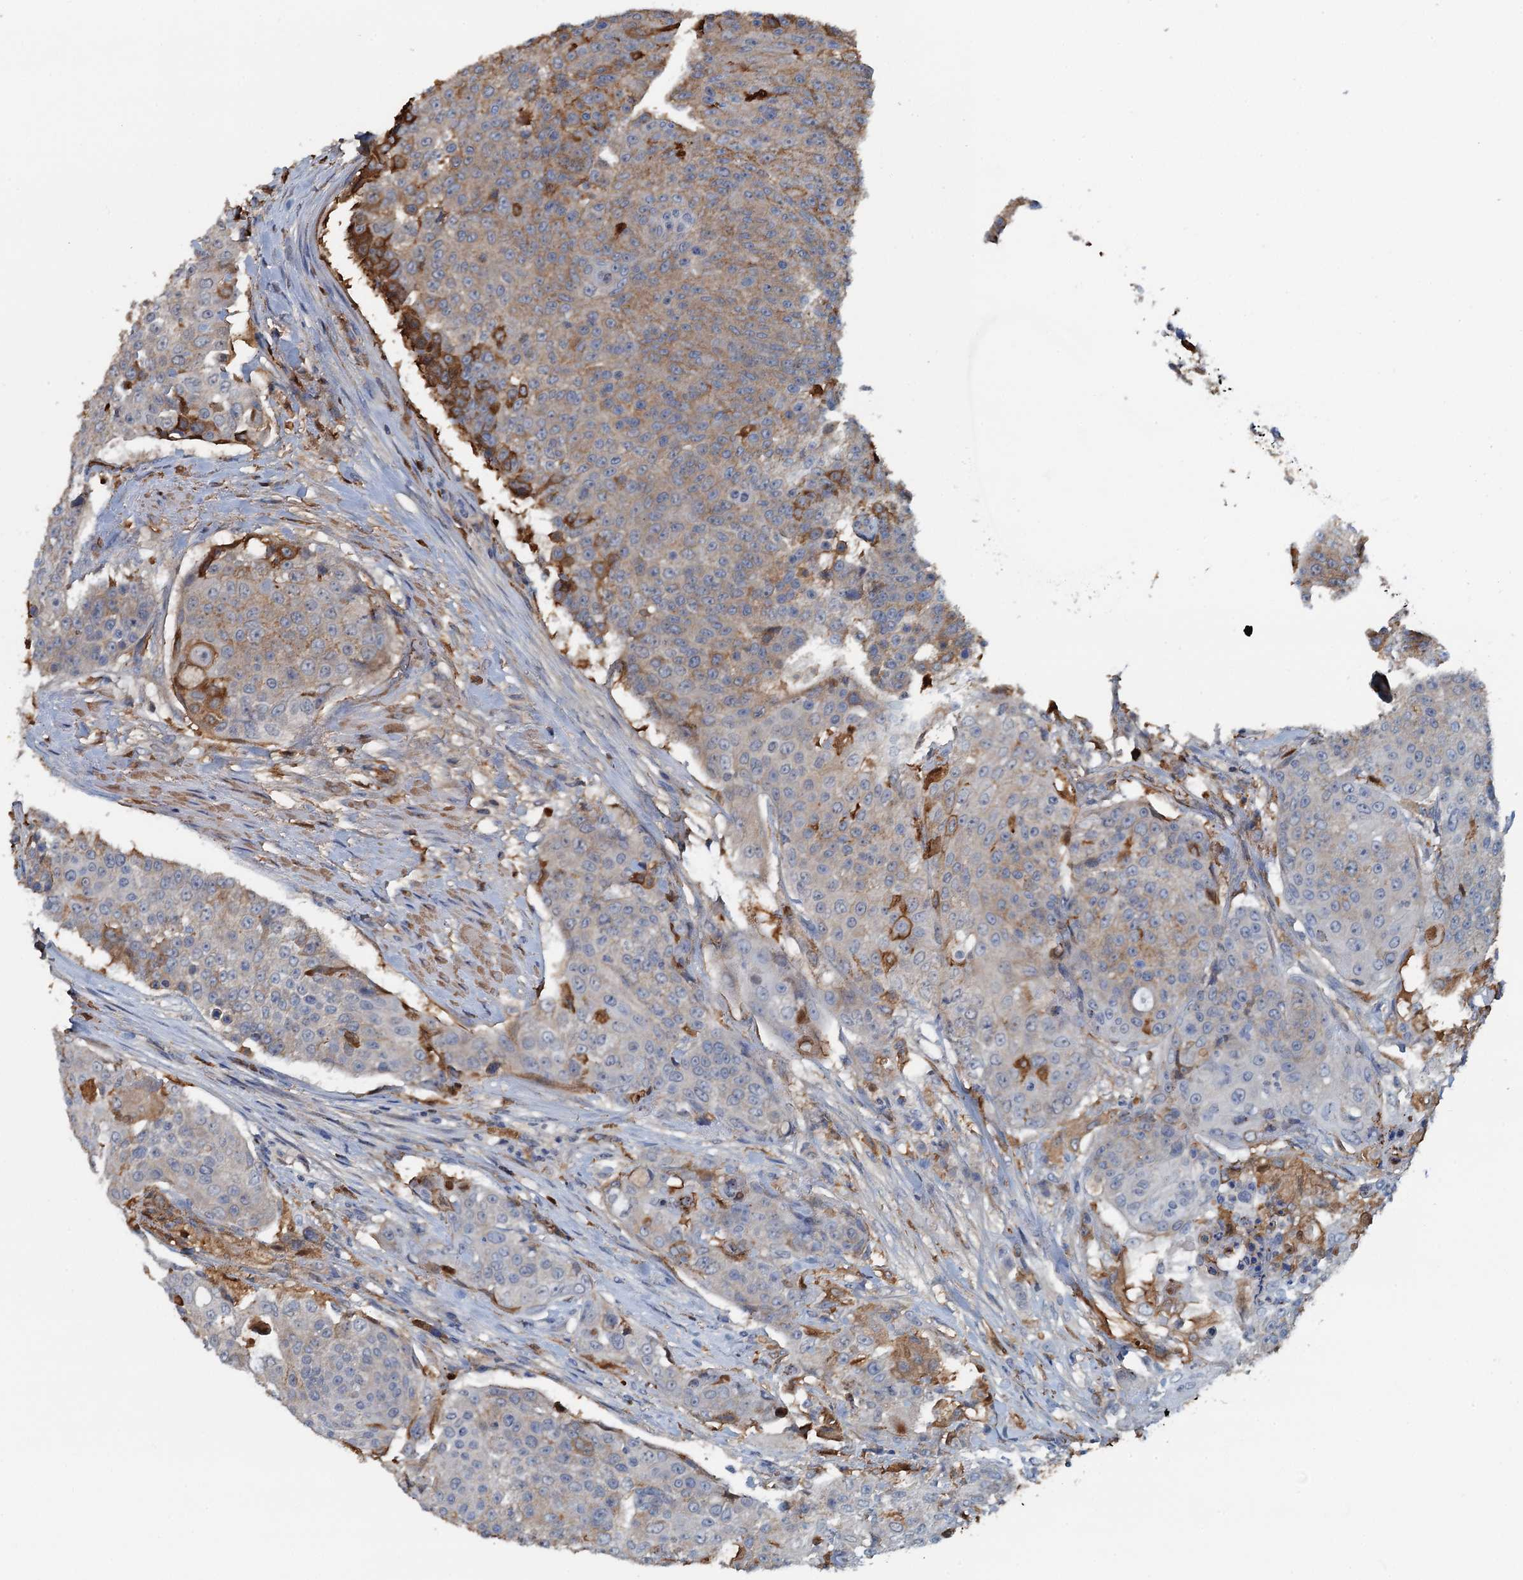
{"staining": {"intensity": "moderate", "quantity": "<25%", "location": "cytoplasmic/membranous"}, "tissue": "urothelial cancer", "cell_type": "Tumor cells", "image_type": "cancer", "snomed": [{"axis": "morphology", "description": "Urothelial carcinoma, High grade"}, {"axis": "topography", "description": "Urinary bladder"}], "caption": "Immunohistochemistry (IHC) micrograph of urothelial cancer stained for a protein (brown), which displays low levels of moderate cytoplasmic/membranous expression in approximately <25% of tumor cells.", "gene": "LSM14B", "patient": {"sex": "female", "age": 63}}